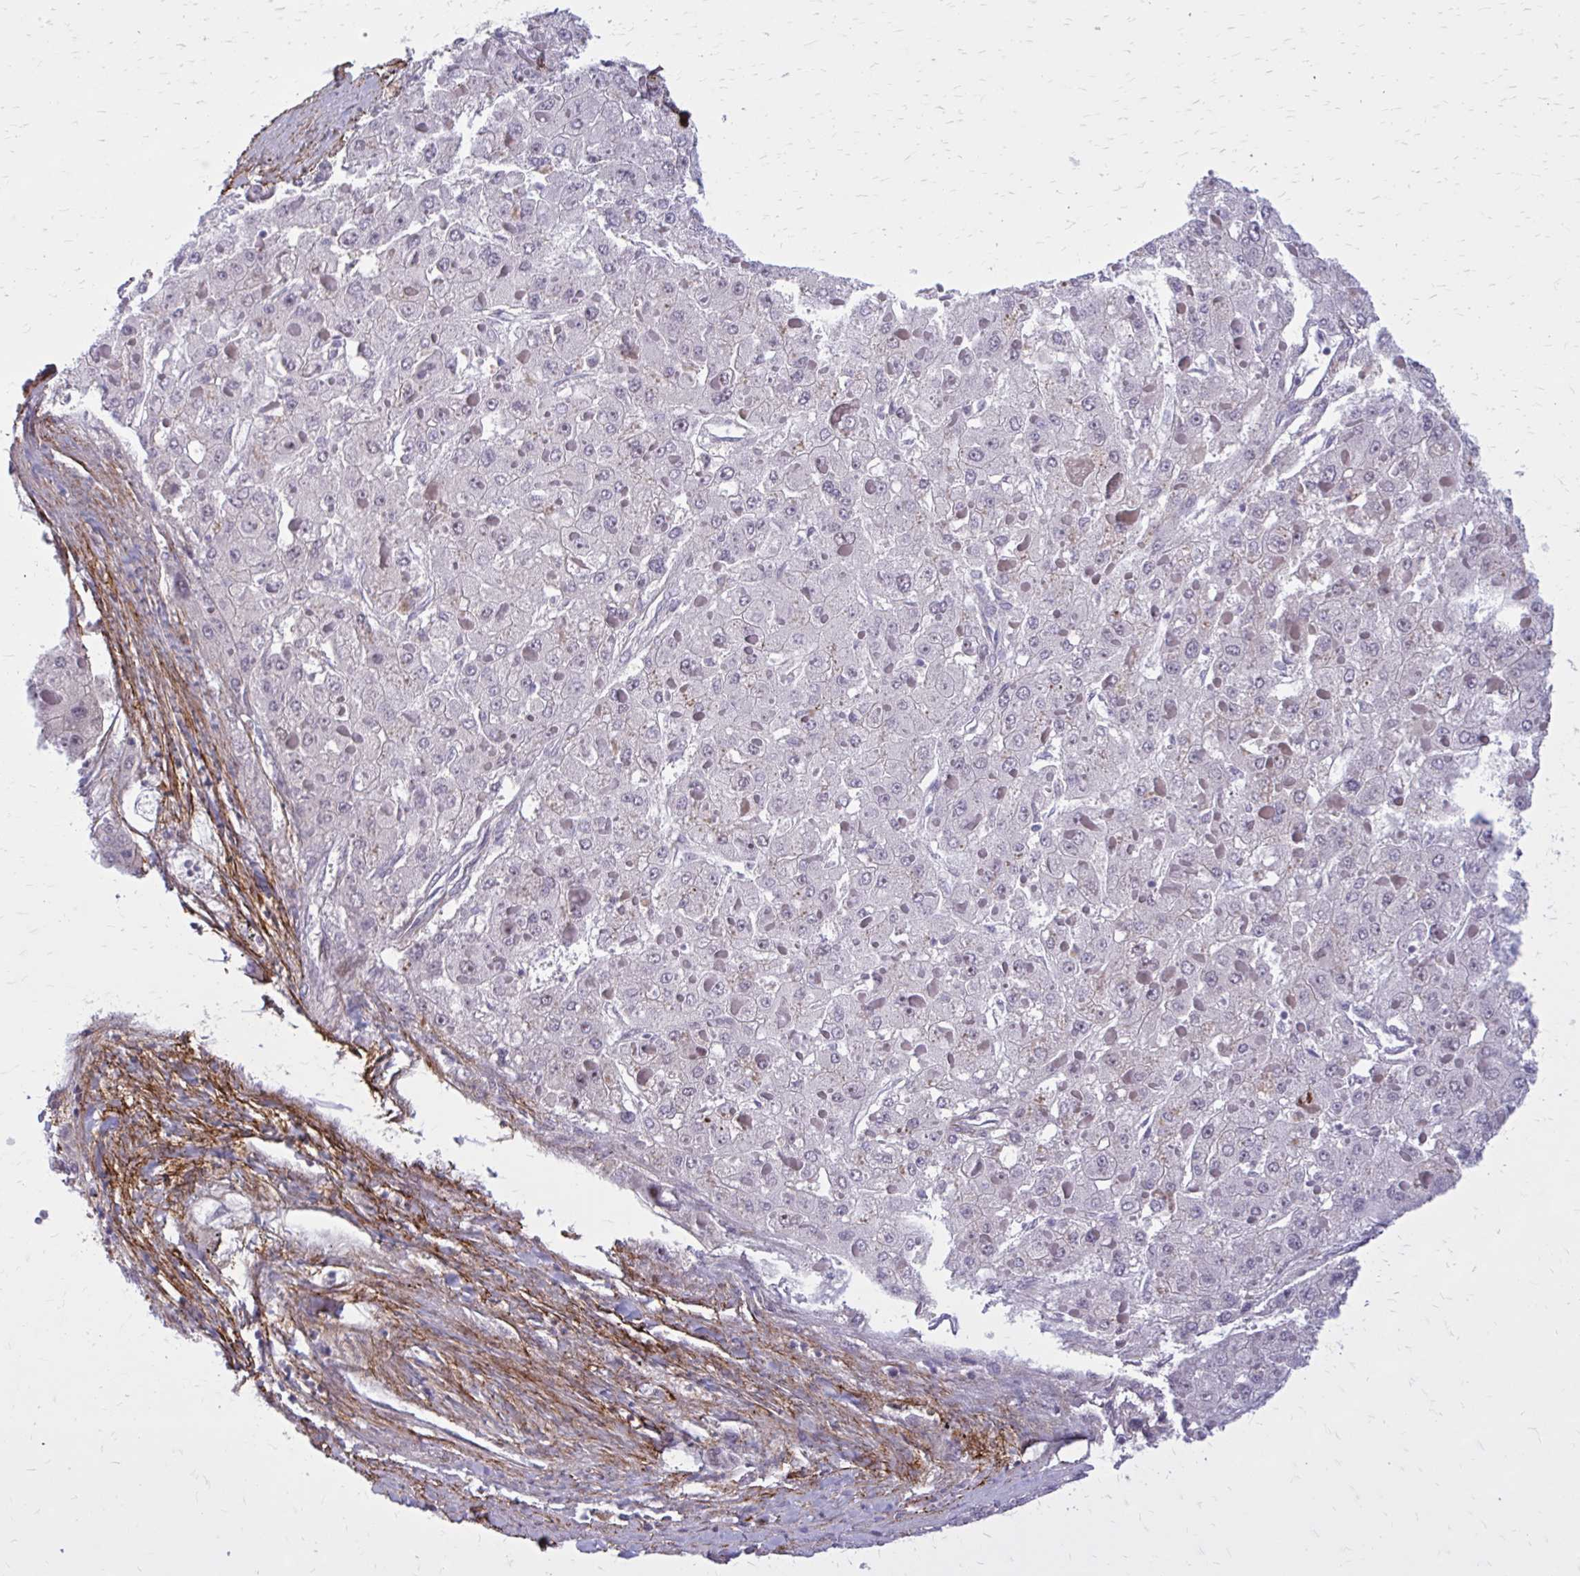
{"staining": {"intensity": "negative", "quantity": "none", "location": "none"}, "tissue": "liver cancer", "cell_type": "Tumor cells", "image_type": "cancer", "snomed": [{"axis": "morphology", "description": "Carcinoma, Hepatocellular, NOS"}, {"axis": "topography", "description": "Liver"}], "caption": "Immunohistochemistry (IHC) photomicrograph of human liver hepatocellular carcinoma stained for a protein (brown), which shows no expression in tumor cells.", "gene": "PSME4", "patient": {"sex": "female", "age": 73}}